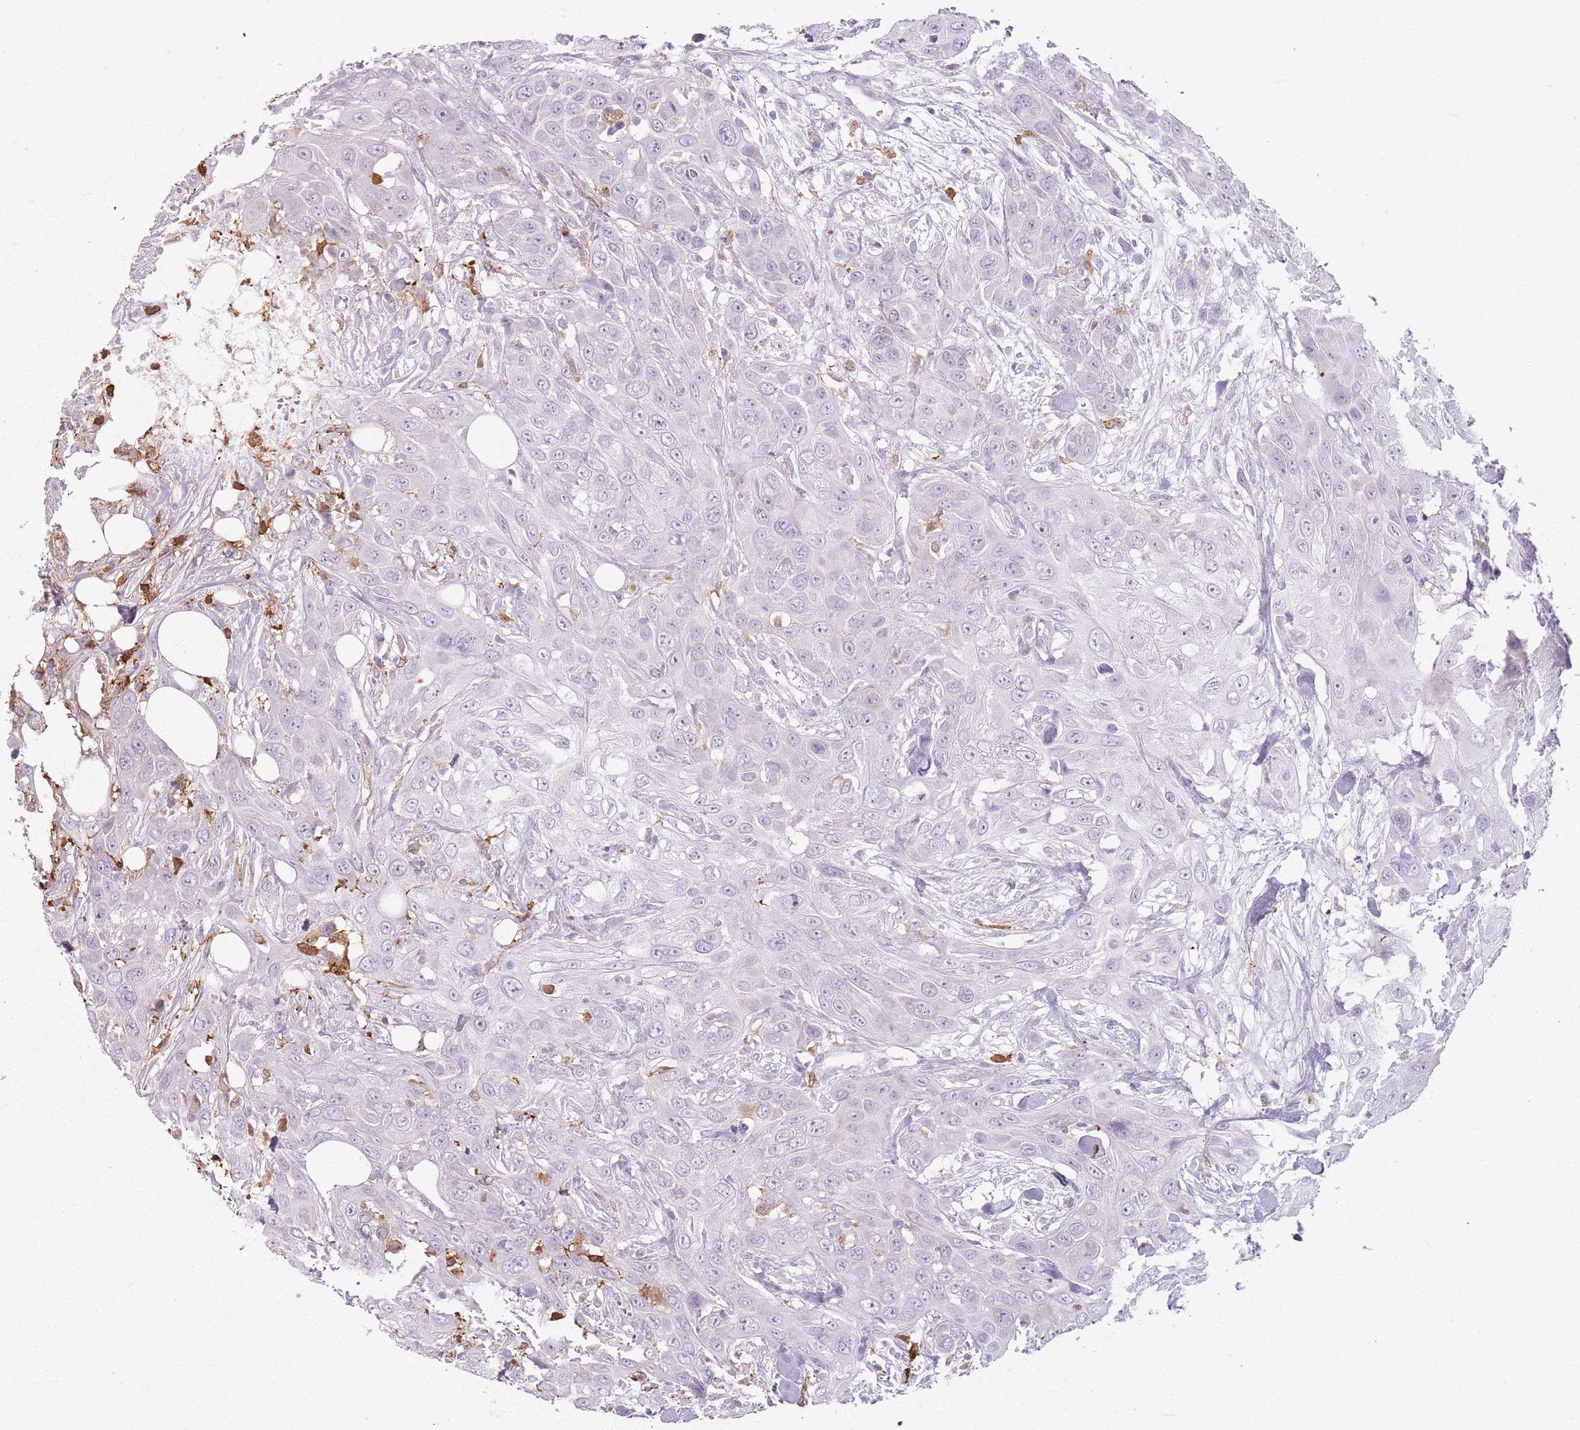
{"staining": {"intensity": "negative", "quantity": "none", "location": "none"}, "tissue": "head and neck cancer", "cell_type": "Tumor cells", "image_type": "cancer", "snomed": [{"axis": "morphology", "description": "Squamous cell carcinoma, NOS"}, {"axis": "topography", "description": "Head-Neck"}], "caption": "A micrograph of human head and neck squamous cell carcinoma is negative for staining in tumor cells.", "gene": "GDPGP1", "patient": {"sex": "male", "age": 81}}